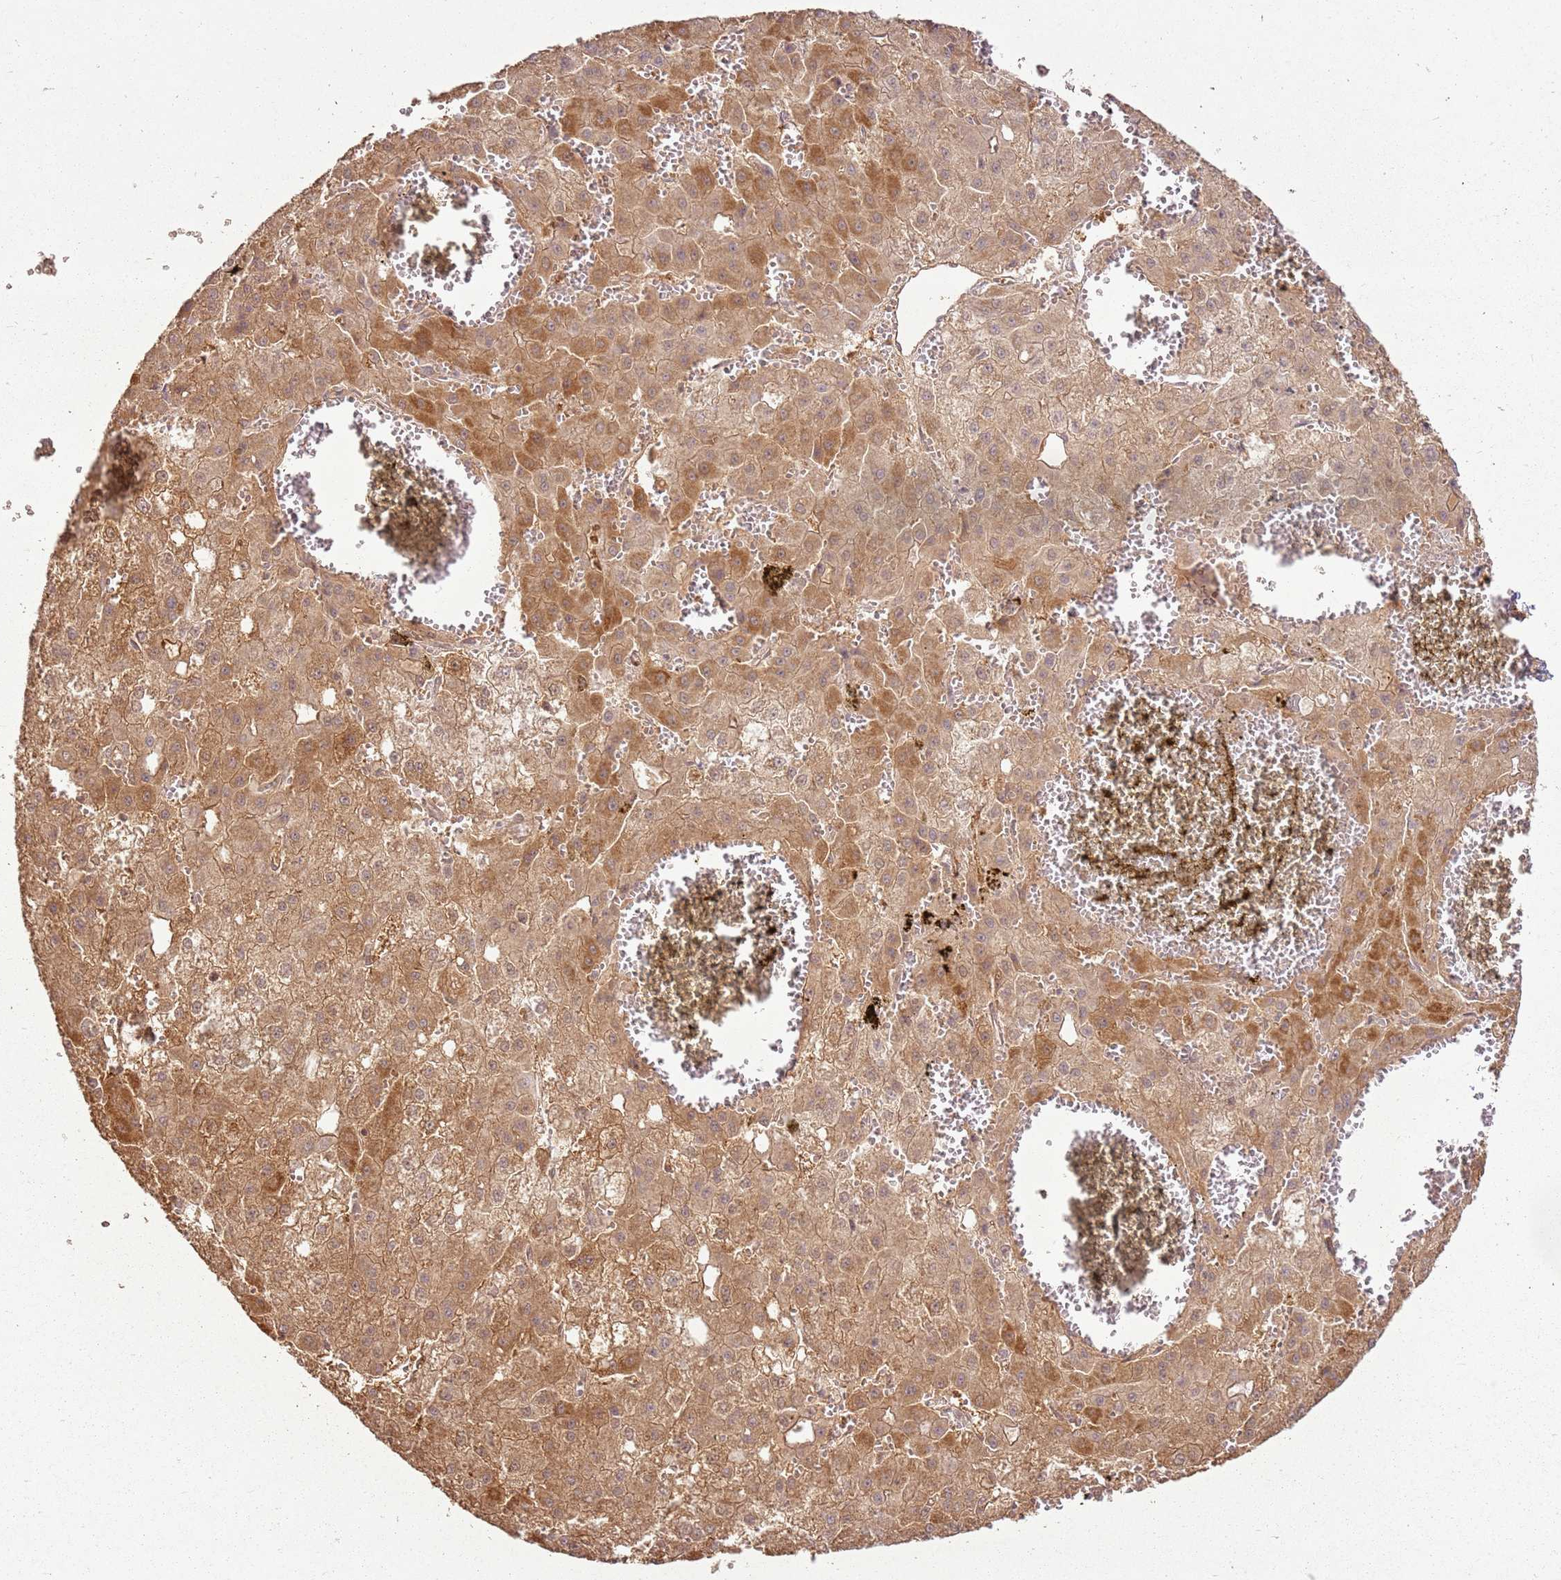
{"staining": {"intensity": "moderate", "quantity": ">75%", "location": "cytoplasmic/membranous"}, "tissue": "liver cancer", "cell_type": "Tumor cells", "image_type": "cancer", "snomed": [{"axis": "morphology", "description": "Carcinoma, Hepatocellular, NOS"}, {"axis": "topography", "description": "Liver"}], "caption": "Human liver cancer stained with a protein marker displays moderate staining in tumor cells.", "gene": "ZNF776", "patient": {"sex": "male", "age": 47}}